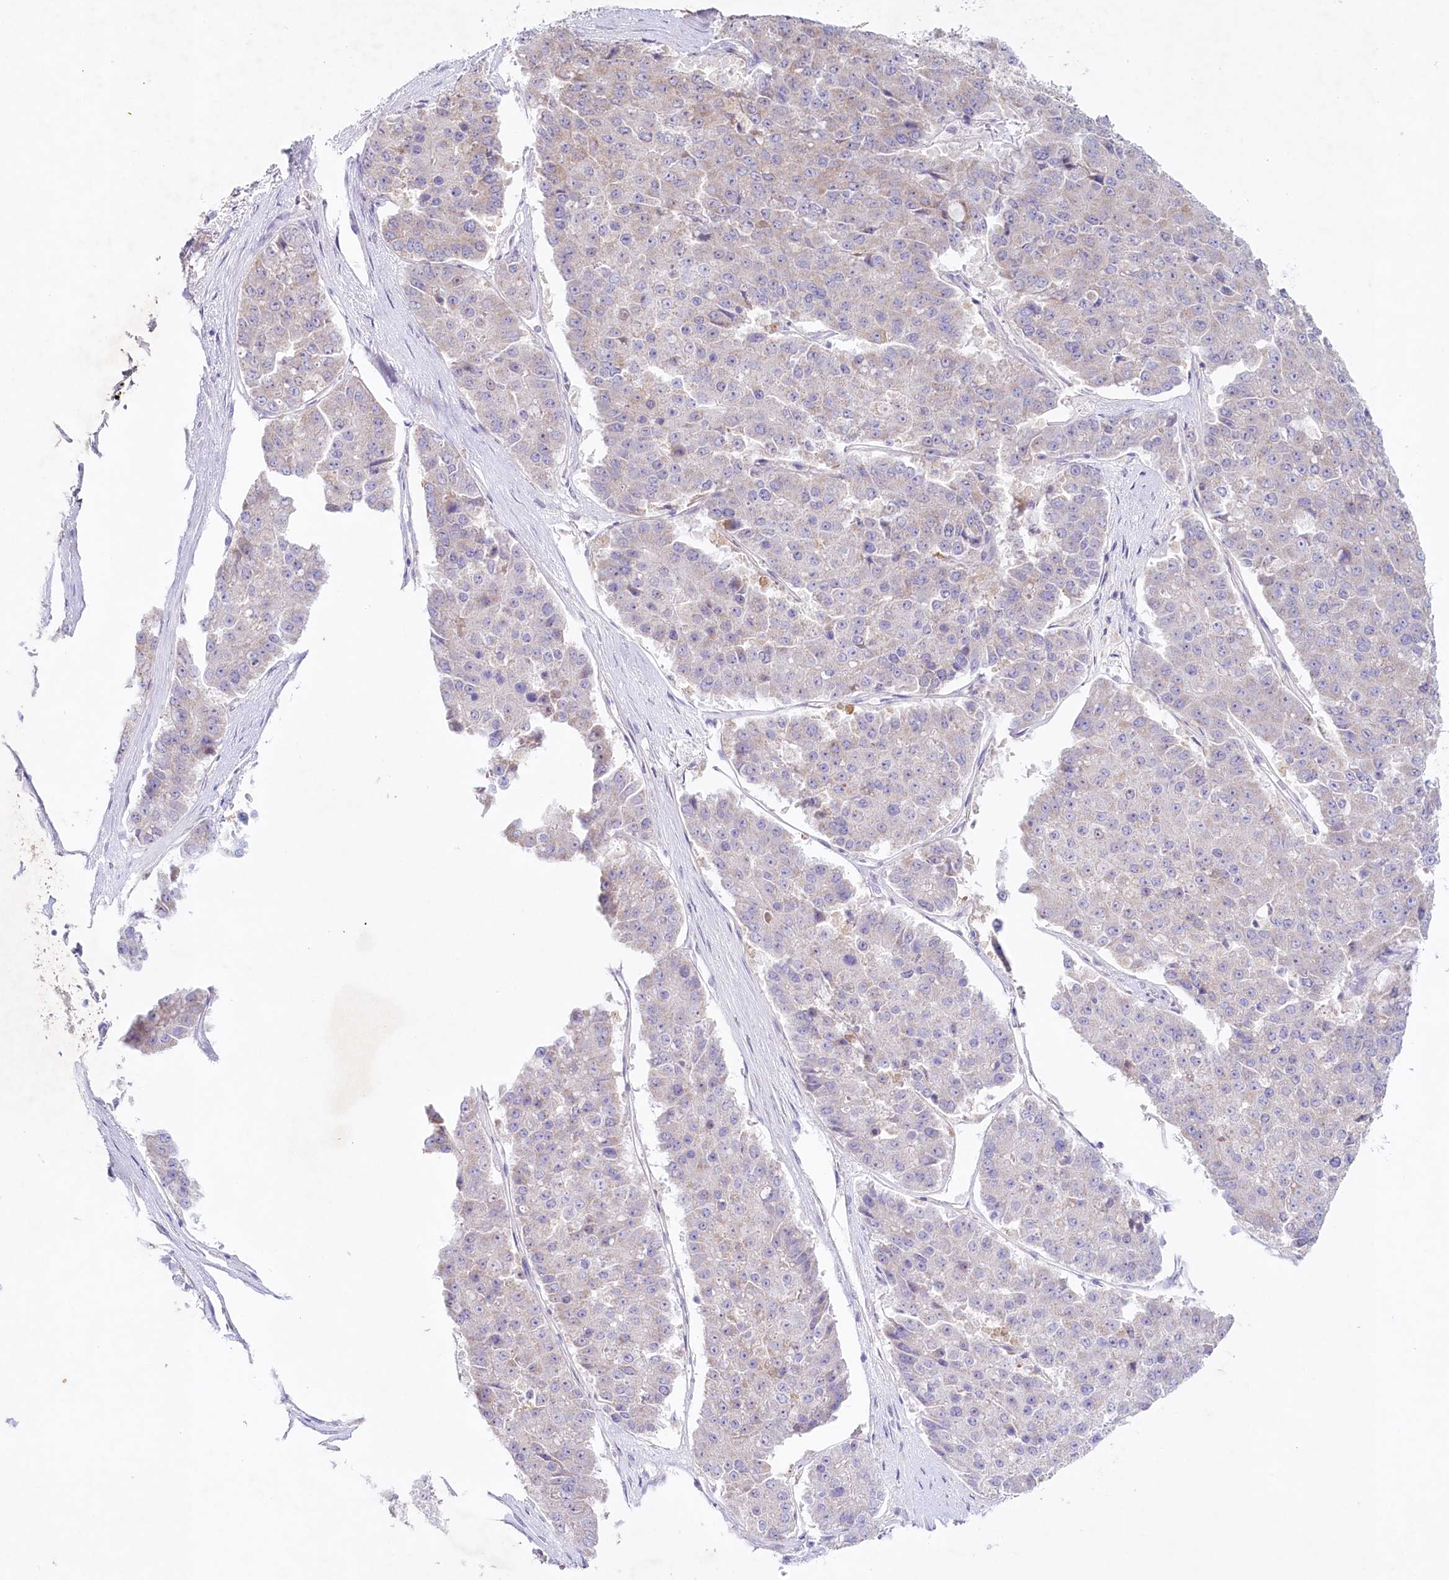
{"staining": {"intensity": "negative", "quantity": "none", "location": "none"}, "tissue": "pancreatic cancer", "cell_type": "Tumor cells", "image_type": "cancer", "snomed": [{"axis": "morphology", "description": "Adenocarcinoma, NOS"}, {"axis": "topography", "description": "Pancreas"}], "caption": "The image exhibits no significant staining in tumor cells of adenocarcinoma (pancreatic).", "gene": "PSAPL1", "patient": {"sex": "male", "age": 50}}